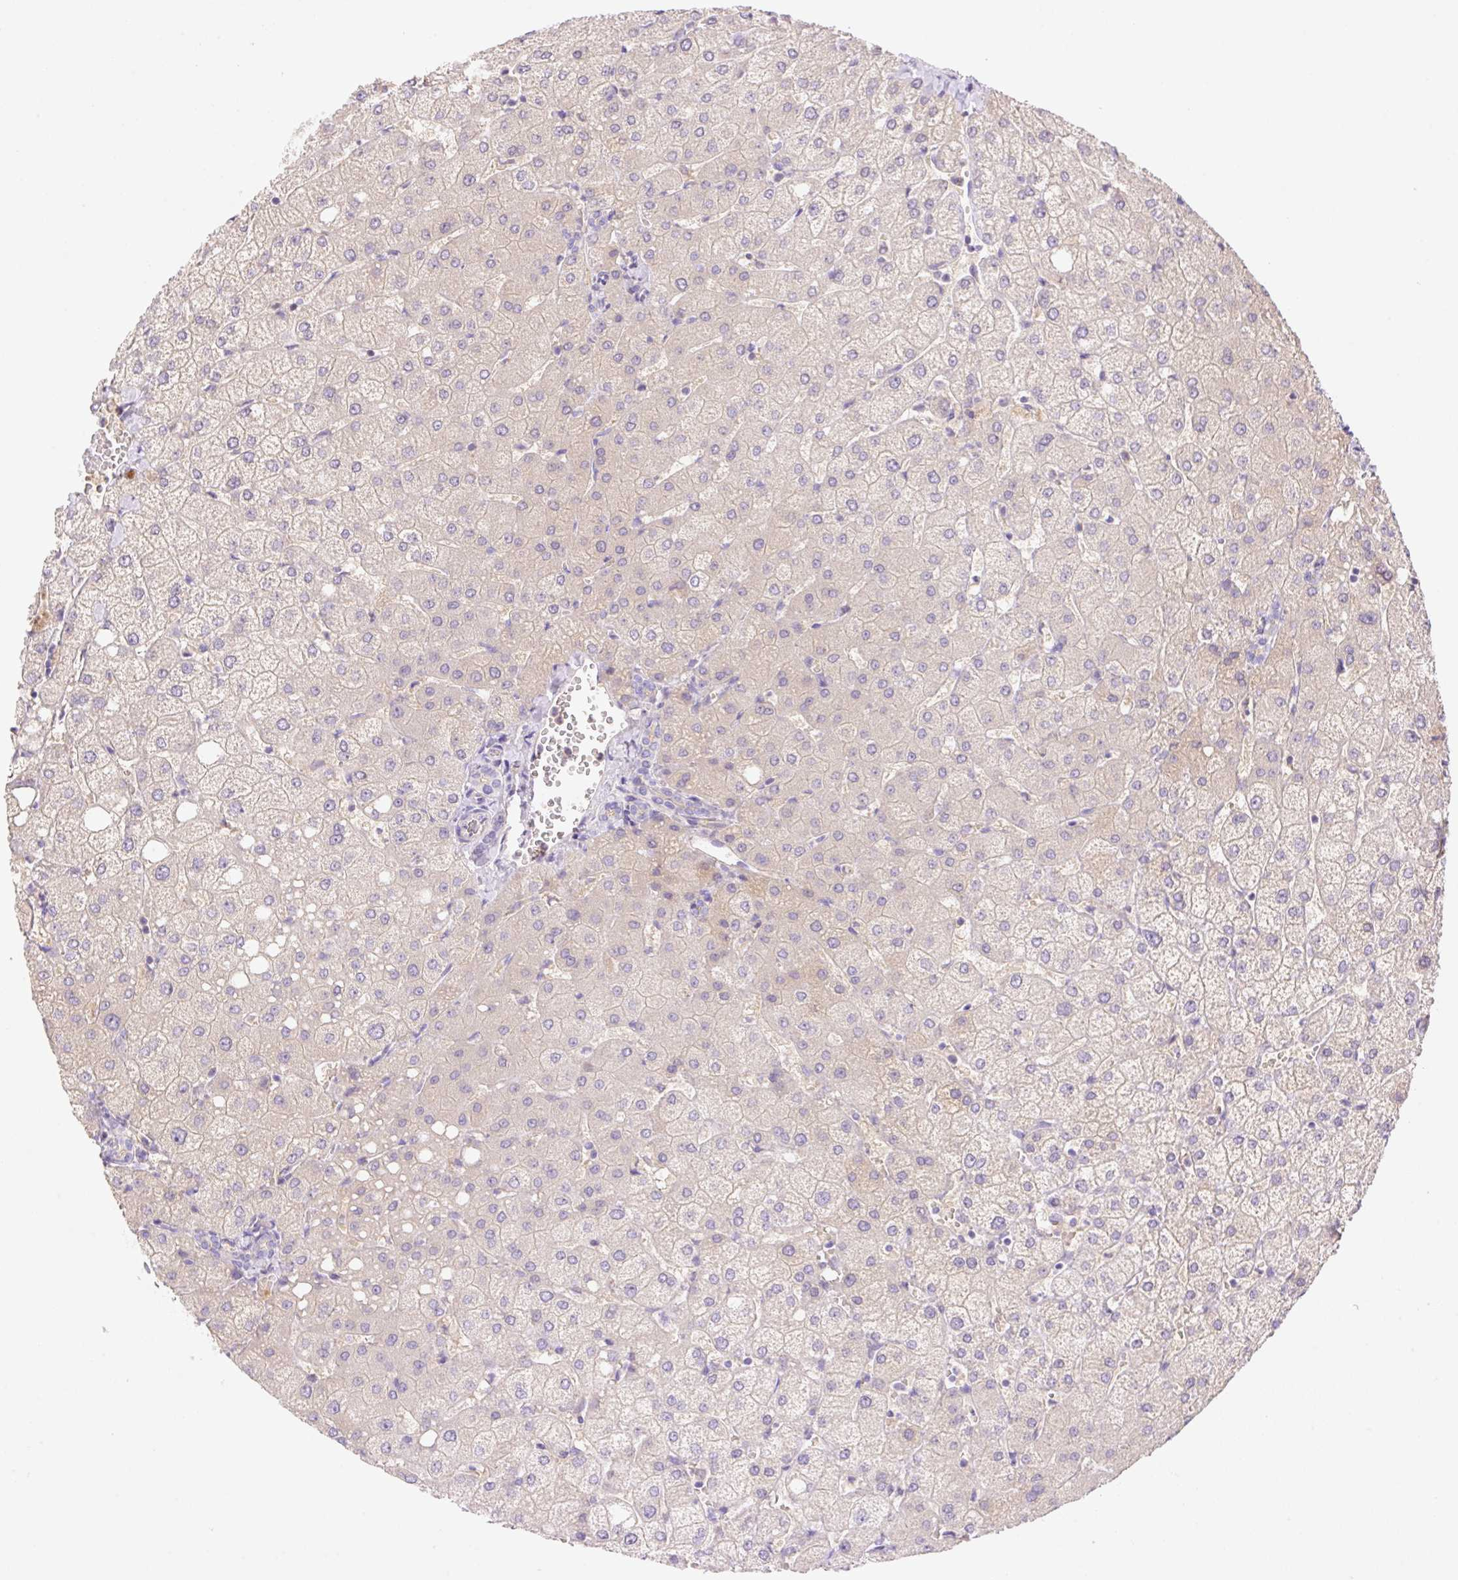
{"staining": {"intensity": "negative", "quantity": "none", "location": "none"}, "tissue": "liver", "cell_type": "Cholangiocytes", "image_type": "normal", "snomed": [{"axis": "morphology", "description": "Normal tissue, NOS"}, {"axis": "topography", "description": "Liver"}], "caption": "An IHC photomicrograph of normal liver is shown. There is no staining in cholangiocytes of liver.", "gene": "DENND5A", "patient": {"sex": "female", "age": 54}}